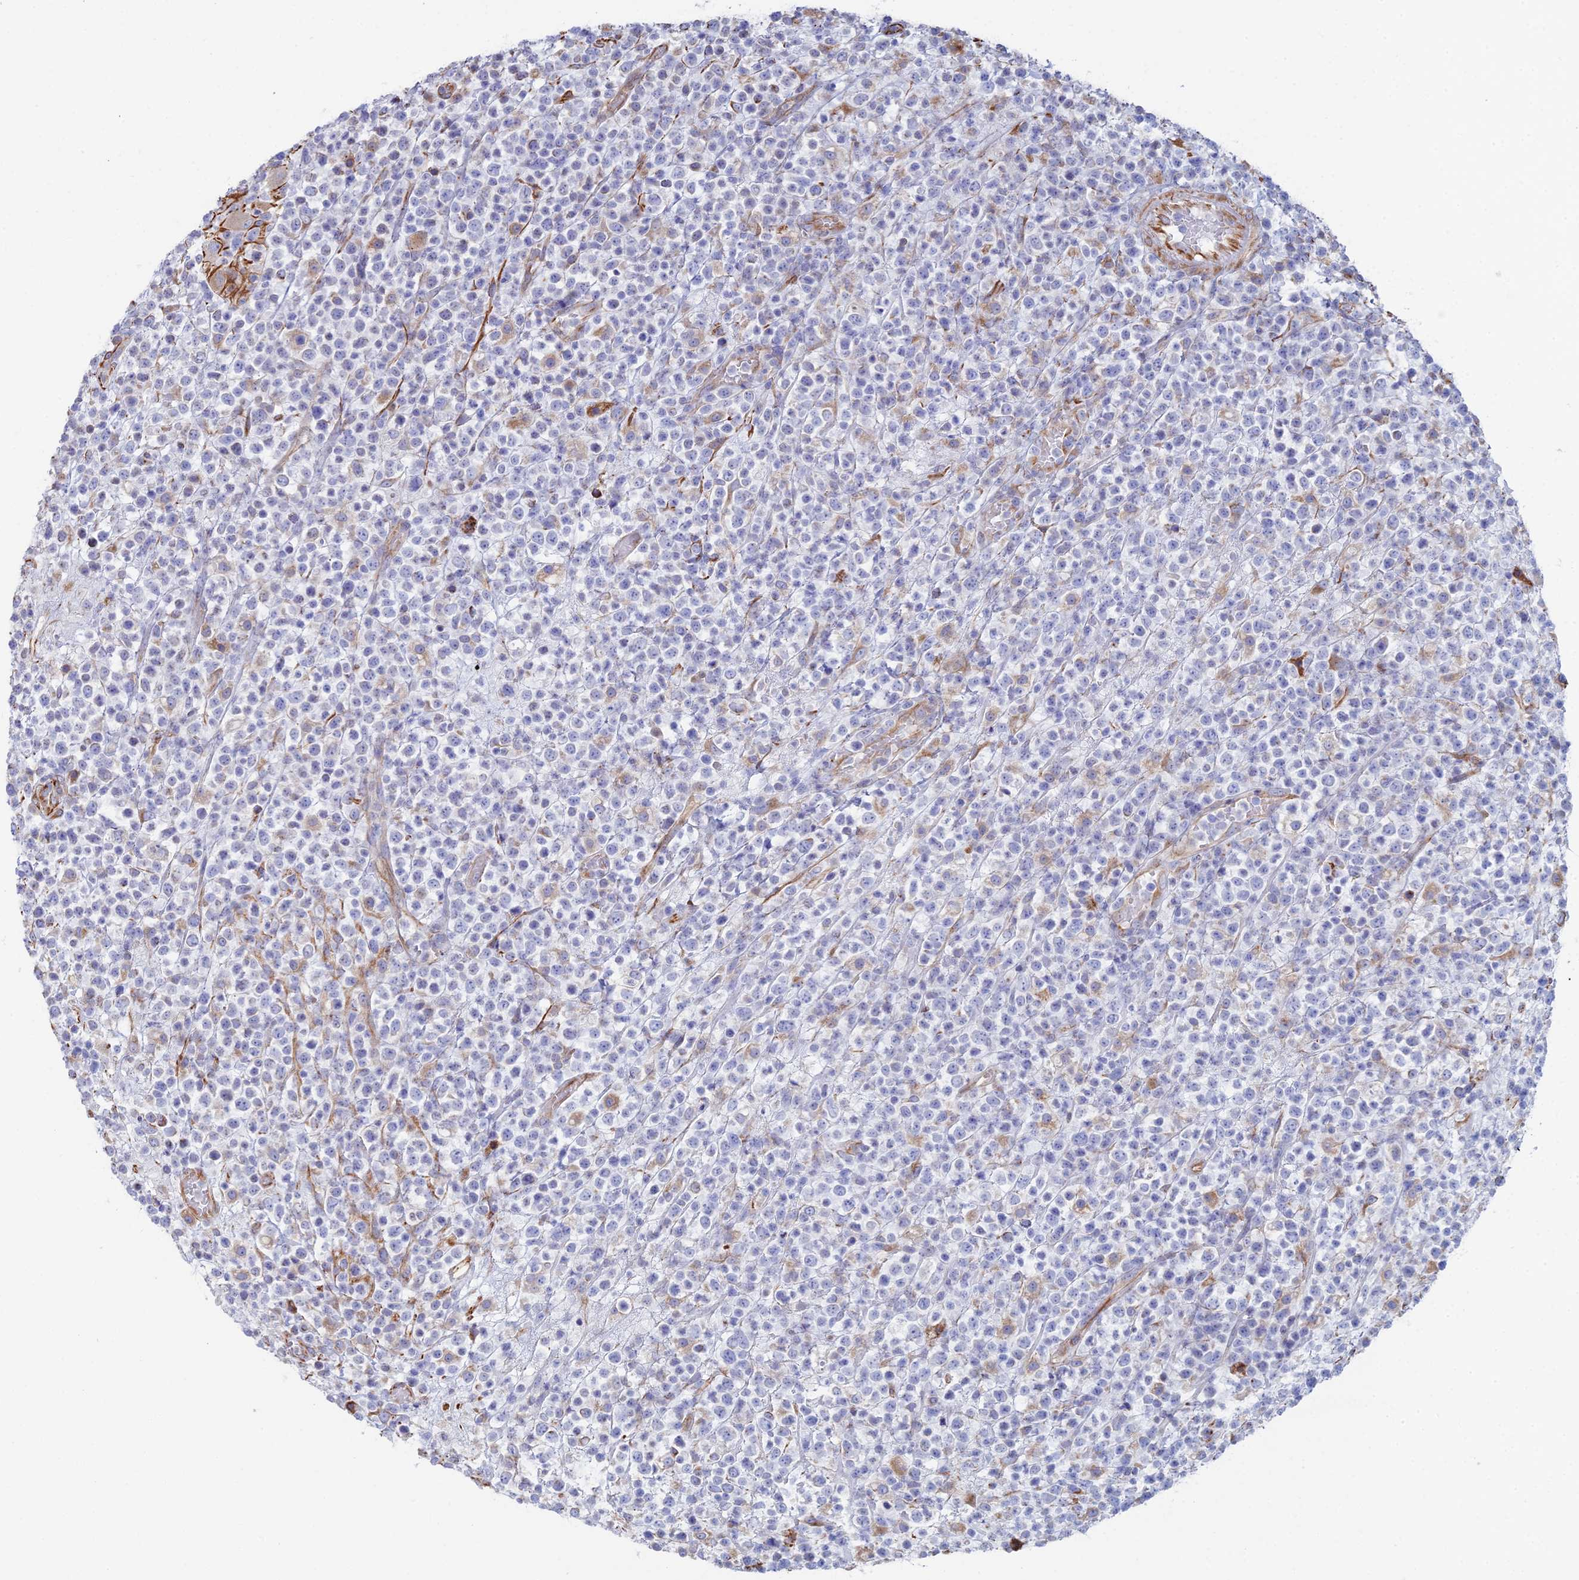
{"staining": {"intensity": "negative", "quantity": "none", "location": "none"}, "tissue": "lymphoma", "cell_type": "Tumor cells", "image_type": "cancer", "snomed": [{"axis": "morphology", "description": "Malignant lymphoma, non-Hodgkin's type, High grade"}, {"axis": "topography", "description": "Colon"}], "caption": "Protein analysis of malignant lymphoma, non-Hodgkin's type (high-grade) demonstrates no significant expression in tumor cells. Brightfield microscopy of immunohistochemistry (IHC) stained with DAB (3,3'-diaminobenzidine) (brown) and hematoxylin (blue), captured at high magnification.", "gene": "CLVS2", "patient": {"sex": "female", "age": 53}}